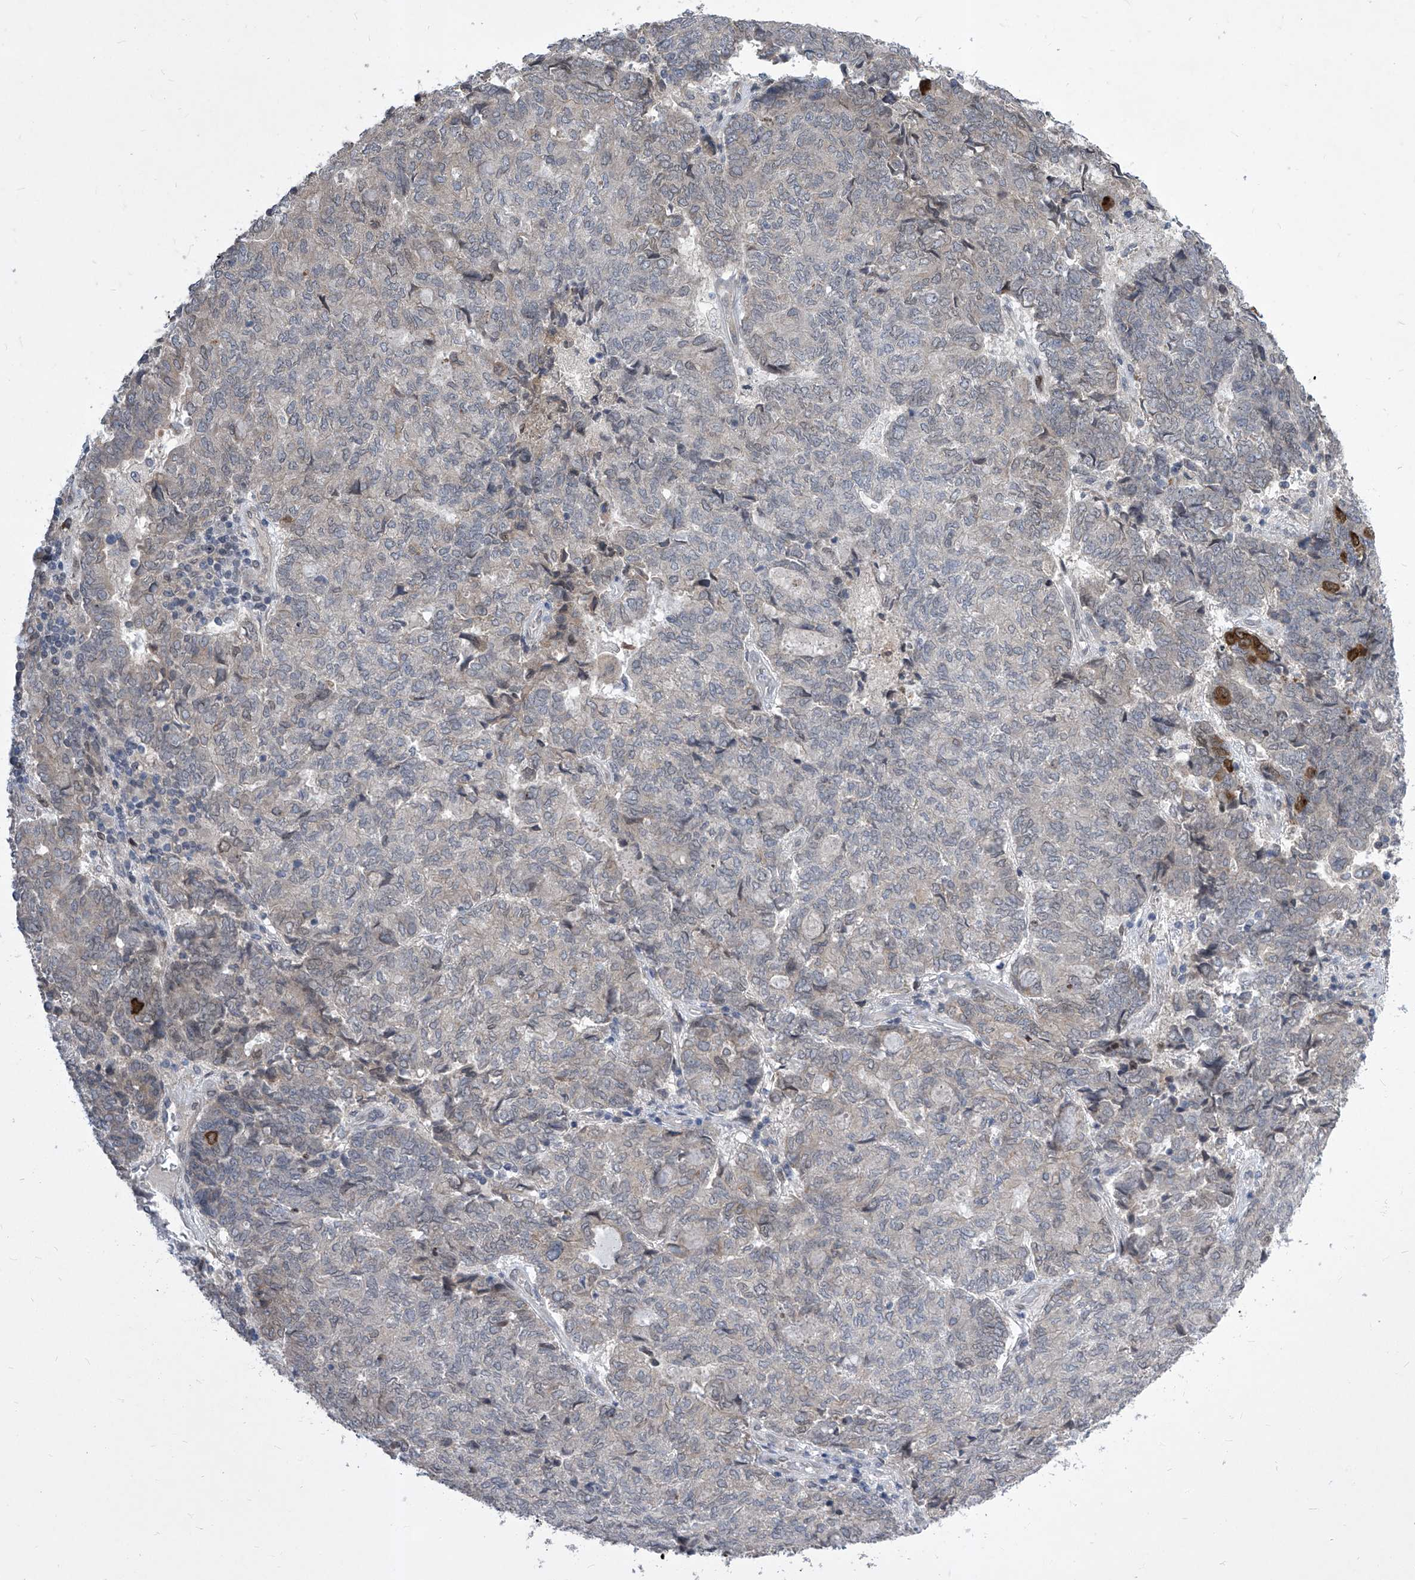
{"staining": {"intensity": "moderate", "quantity": "<25%", "location": "cytoplasmic/membranous,nuclear"}, "tissue": "endometrial cancer", "cell_type": "Tumor cells", "image_type": "cancer", "snomed": [{"axis": "morphology", "description": "Adenocarcinoma, NOS"}, {"axis": "topography", "description": "Endometrium"}], "caption": "Moderate cytoplasmic/membranous and nuclear protein staining is present in approximately <25% of tumor cells in endometrial adenocarcinoma.", "gene": "CETN2", "patient": {"sex": "female", "age": 80}}